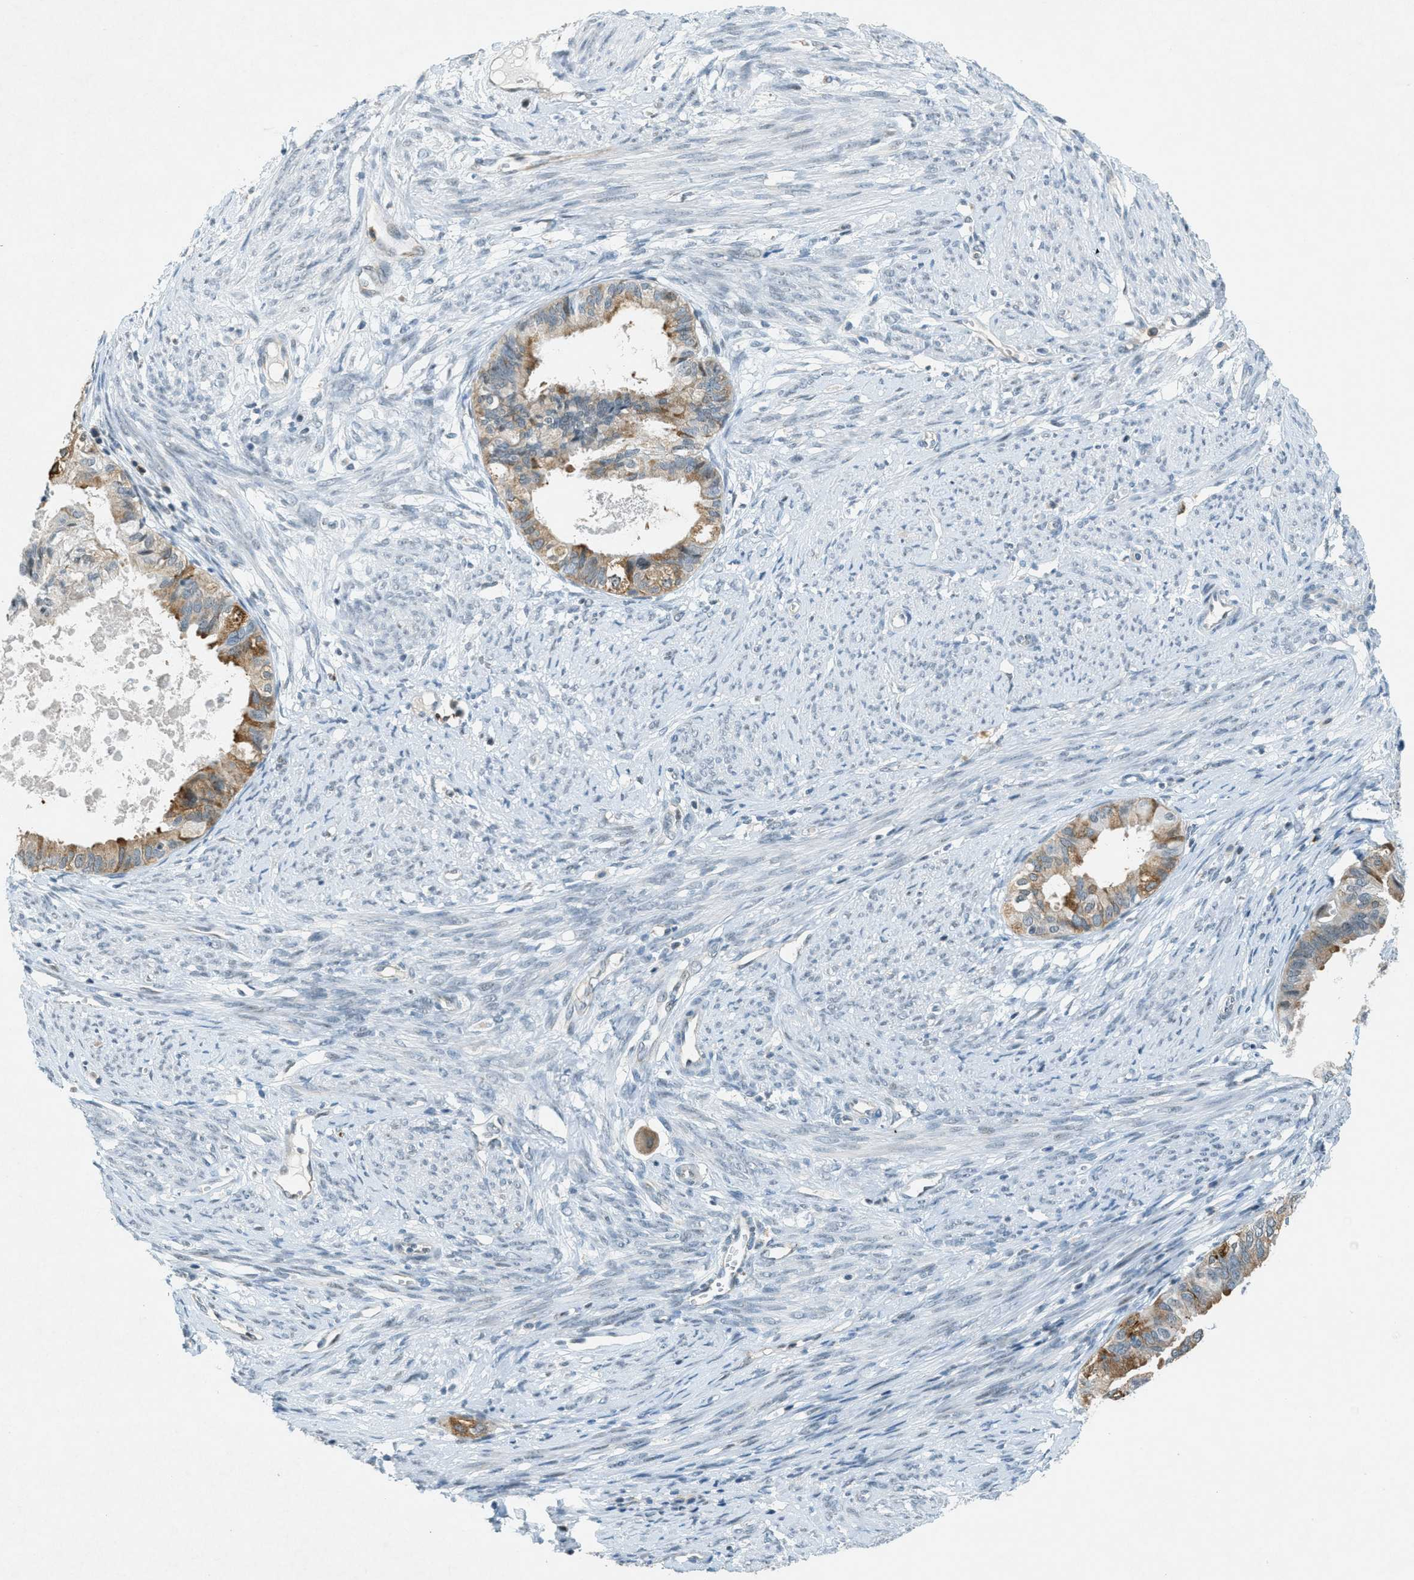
{"staining": {"intensity": "moderate", "quantity": "25%-75%", "location": "cytoplasmic/membranous"}, "tissue": "cervical cancer", "cell_type": "Tumor cells", "image_type": "cancer", "snomed": [{"axis": "morphology", "description": "Normal tissue, NOS"}, {"axis": "morphology", "description": "Adenocarcinoma, NOS"}, {"axis": "topography", "description": "Cervix"}, {"axis": "topography", "description": "Endometrium"}], "caption": "Human cervical adenocarcinoma stained with a brown dye exhibits moderate cytoplasmic/membranous positive staining in about 25%-75% of tumor cells.", "gene": "FYN", "patient": {"sex": "female", "age": 86}}